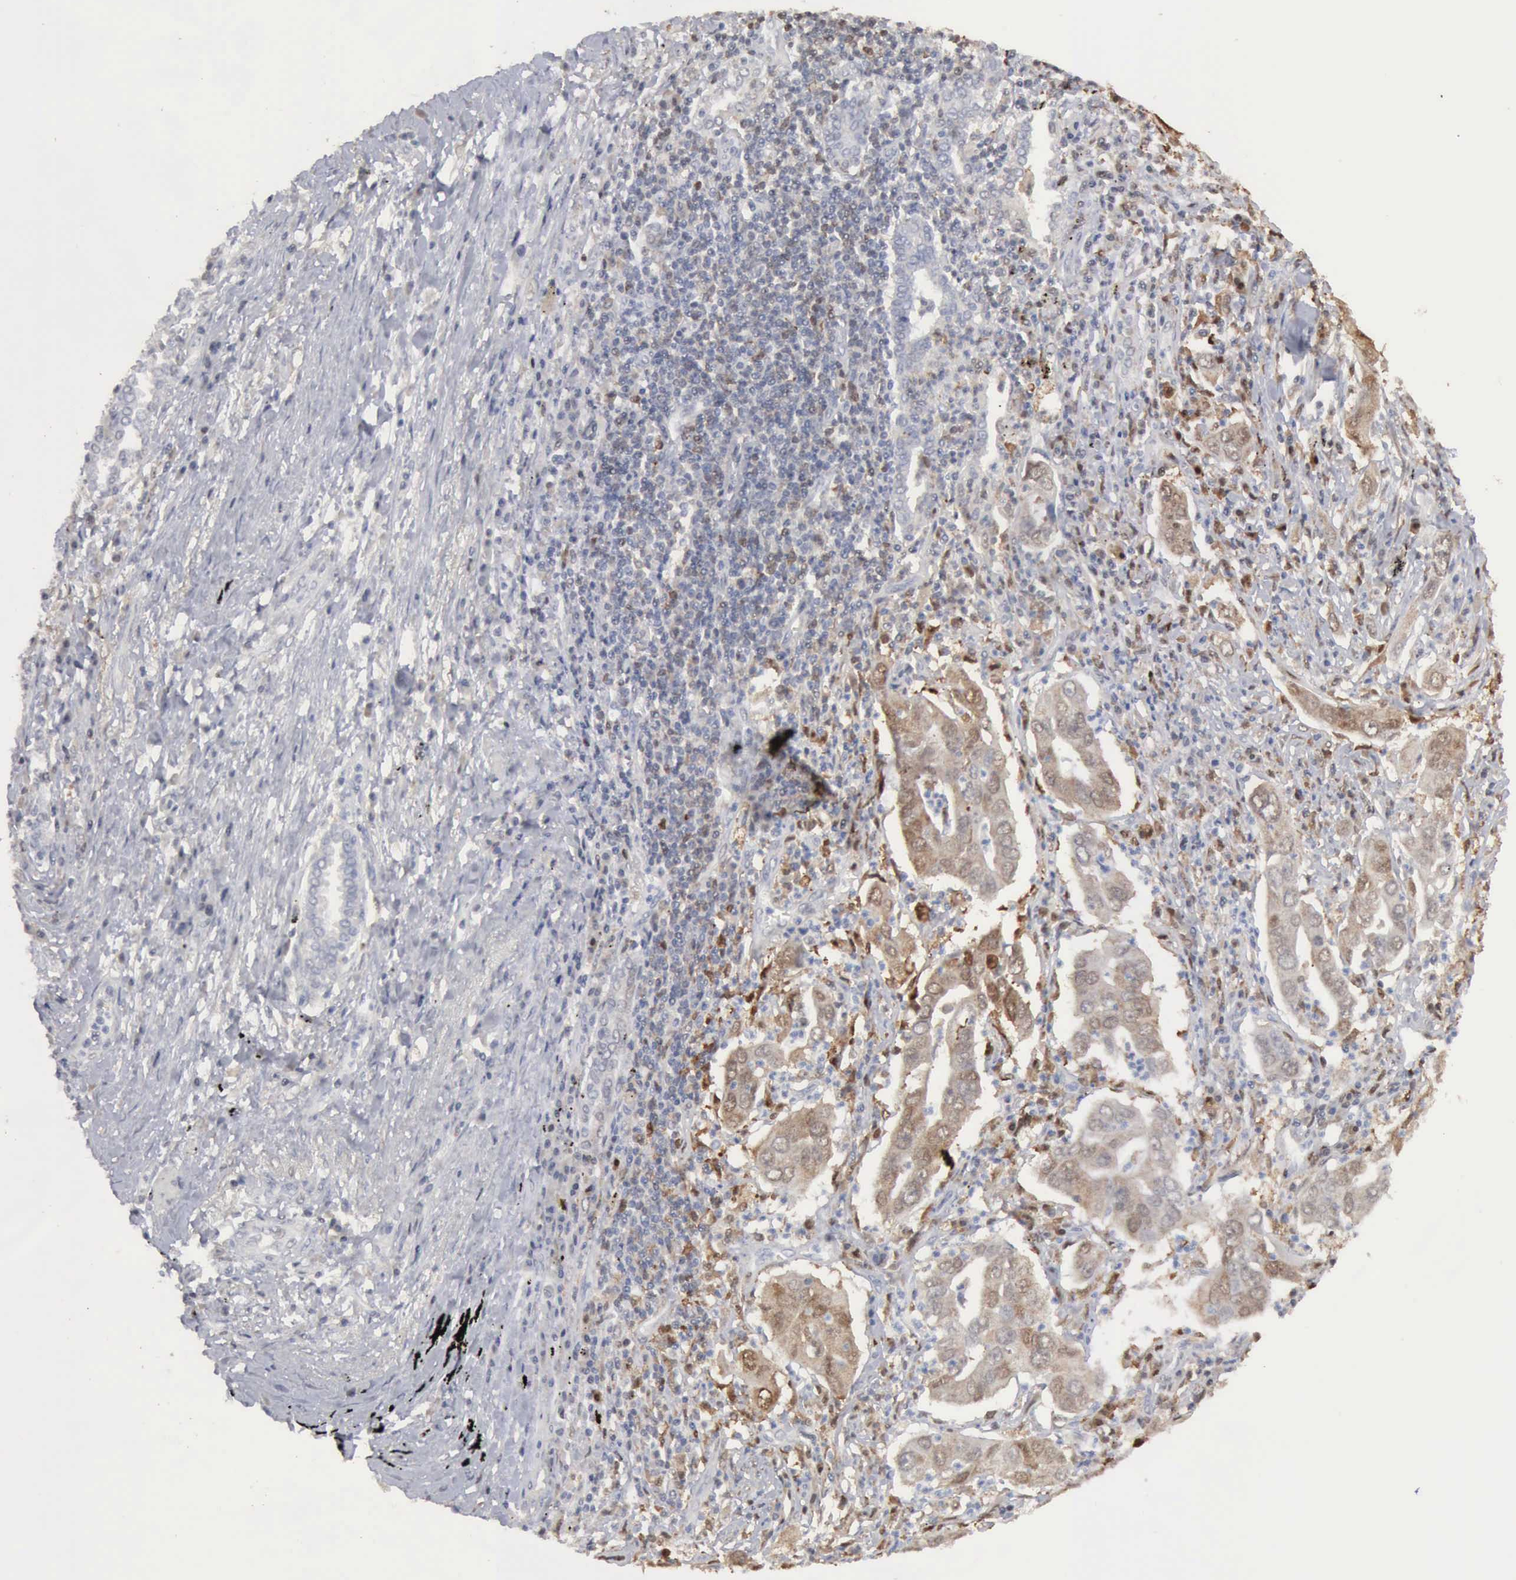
{"staining": {"intensity": "weak", "quantity": "25%-75%", "location": "cytoplasmic/membranous"}, "tissue": "lung cancer", "cell_type": "Tumor cells", "image_type": "cancer", "snomed": [{"axis": "morphology", "description": "Adenocarcinoma, NOS"}, {"axis": "topography", "description": "Lung"}], "caption": "A photomicrograph of lung cancer (adenocarcinoma) stained for a protein demonstrates weak cytoplasmic/membranous brown staining in tumor cells. The staining is performed using DAB (3,3'-diaminobenzidine) brown chromogen to label protein expression. The nuclei are counter-stained blue using hematoxylin.", "gene": "STAT1", "patient": {"sex": "male", "age": 48}}